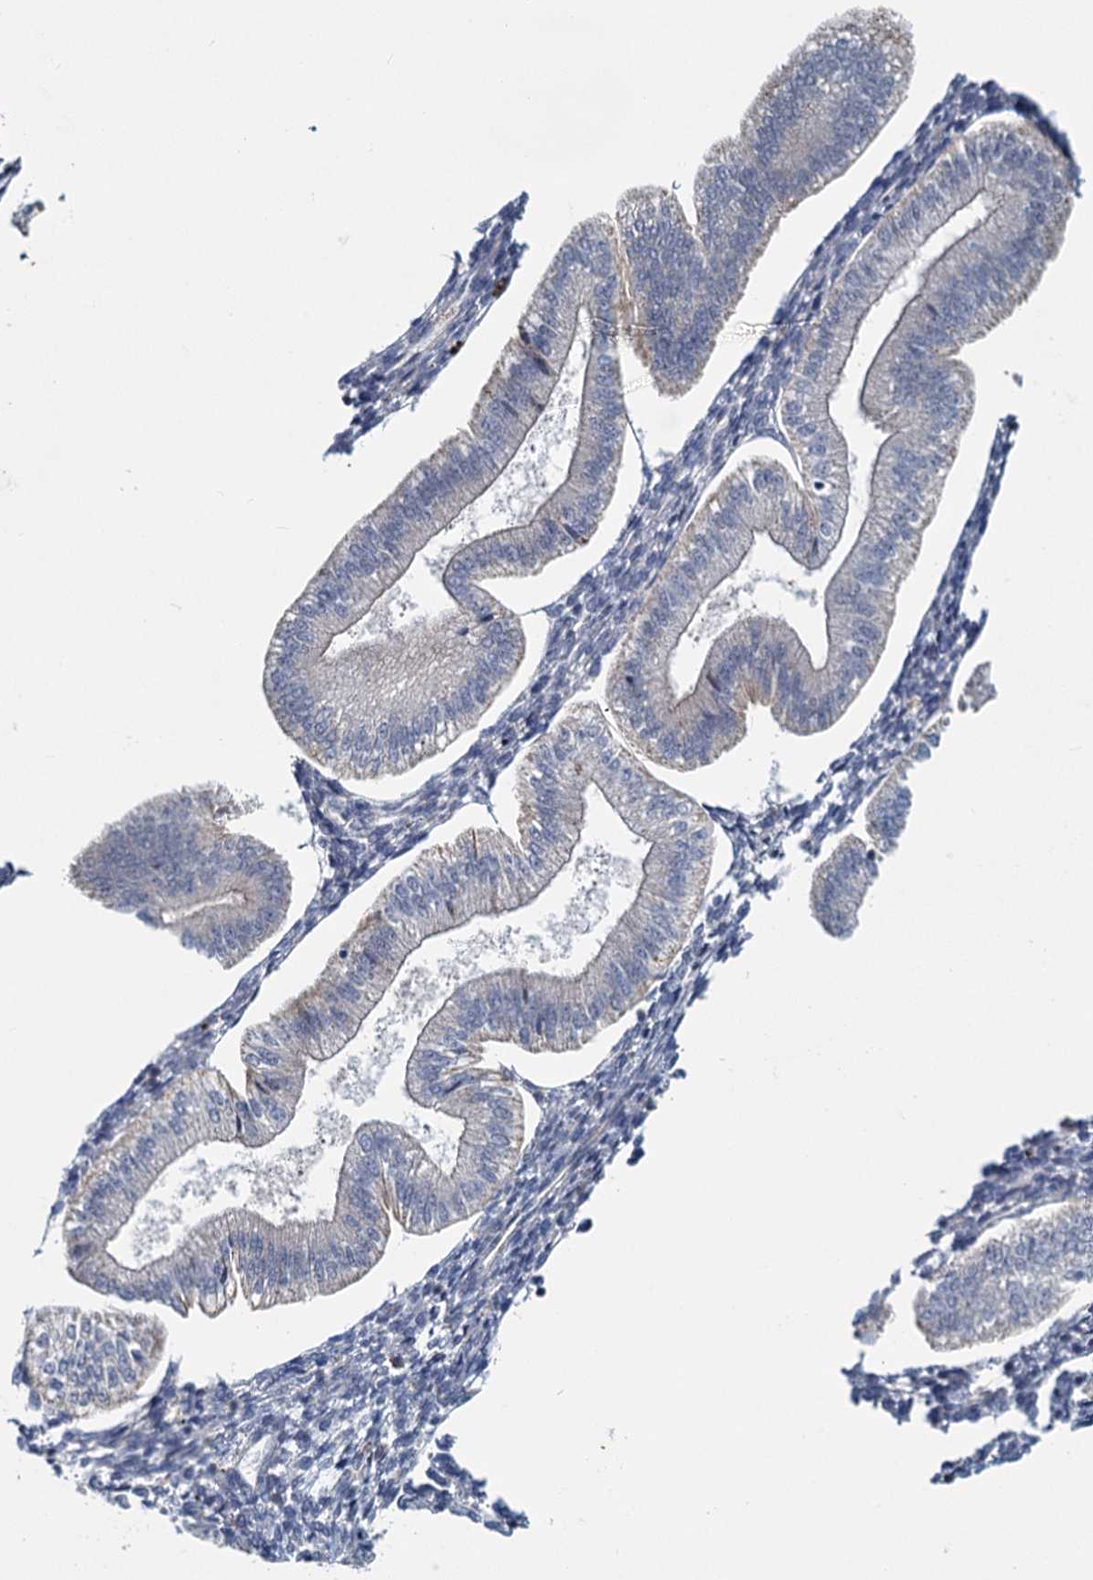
{"staining": {"intensity": "negative", "quantity": "none", "location": "none"}, "tissue": "endometrium", "cell_type": "Cells in endometrial stroma", "image_type": "normal", "snomed": [{"axis": "morphology", "description": "Normal tissue, NOS"}, {"axis": "topography", "description": "Endometrium"}], "caption": "IHC of benign human endometrium displays no staining in cells in endometrial stroma. (DAB IHC, high magnification).", "gene": "ADCY2", "patient": {"sex": "female", "age": 34}}